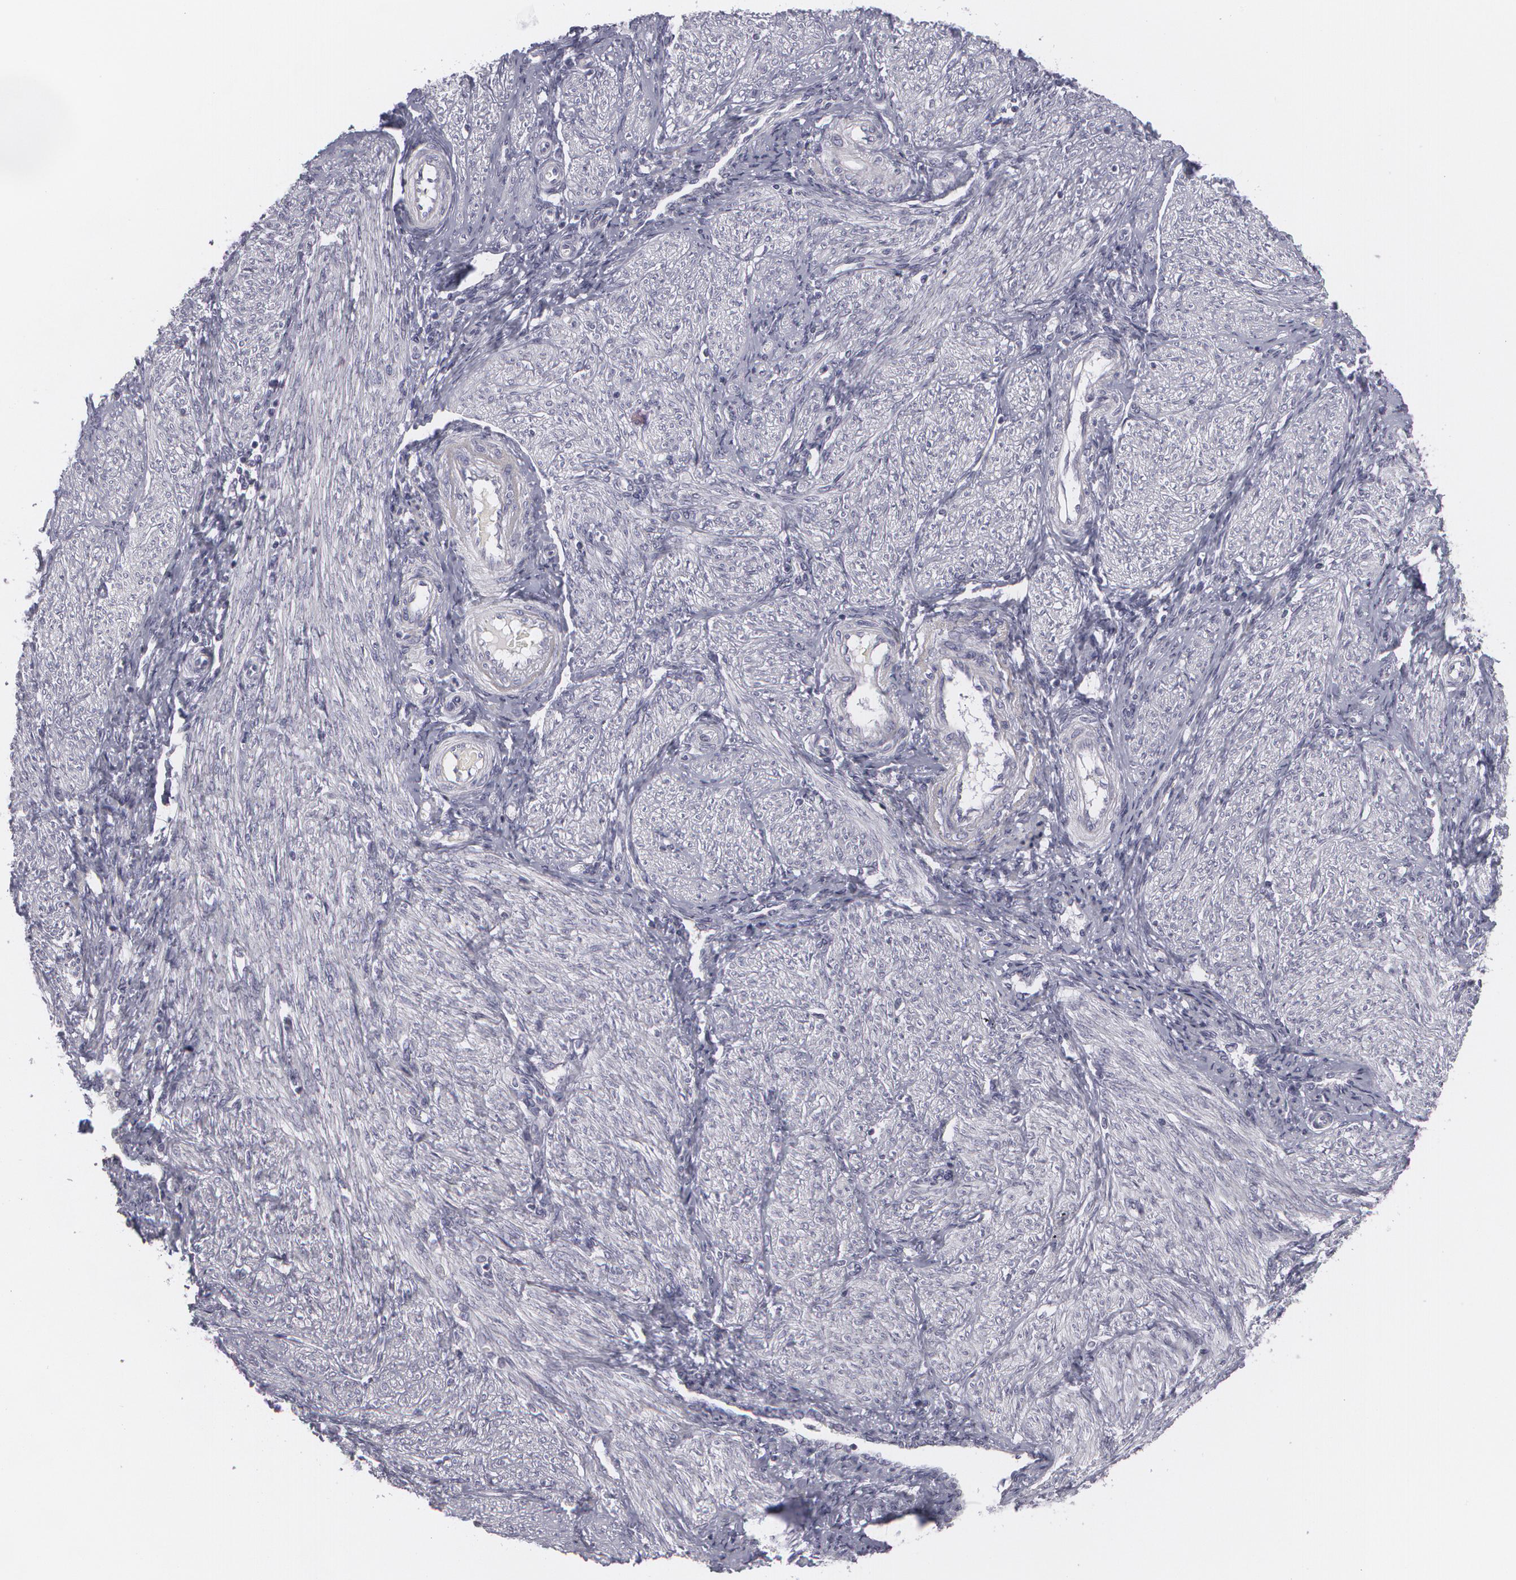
{"staining": {"intensity": "negative", "quantity": "none", "location": "none"}, "tissue": "endometrium", "cell_type": "Cells in endometrial stroma", "image_type": "normal", "snomed": [{"axis": "morphology", "description": "Normal tissue, NOS"}, {"axis": "topography", "description": "Endometrium"}], "caption": "IHC of unremarkable human endometrium exhibits no positivity in cells in endometrial stroma. (Stains: DAB immunohistochemistry (IHC) with hematoxylin counter stain, Microscopy: brightfield microscopy at high magnification).", "gene": "MBNL3", "patient": {"sex": "female", "age": 36}}